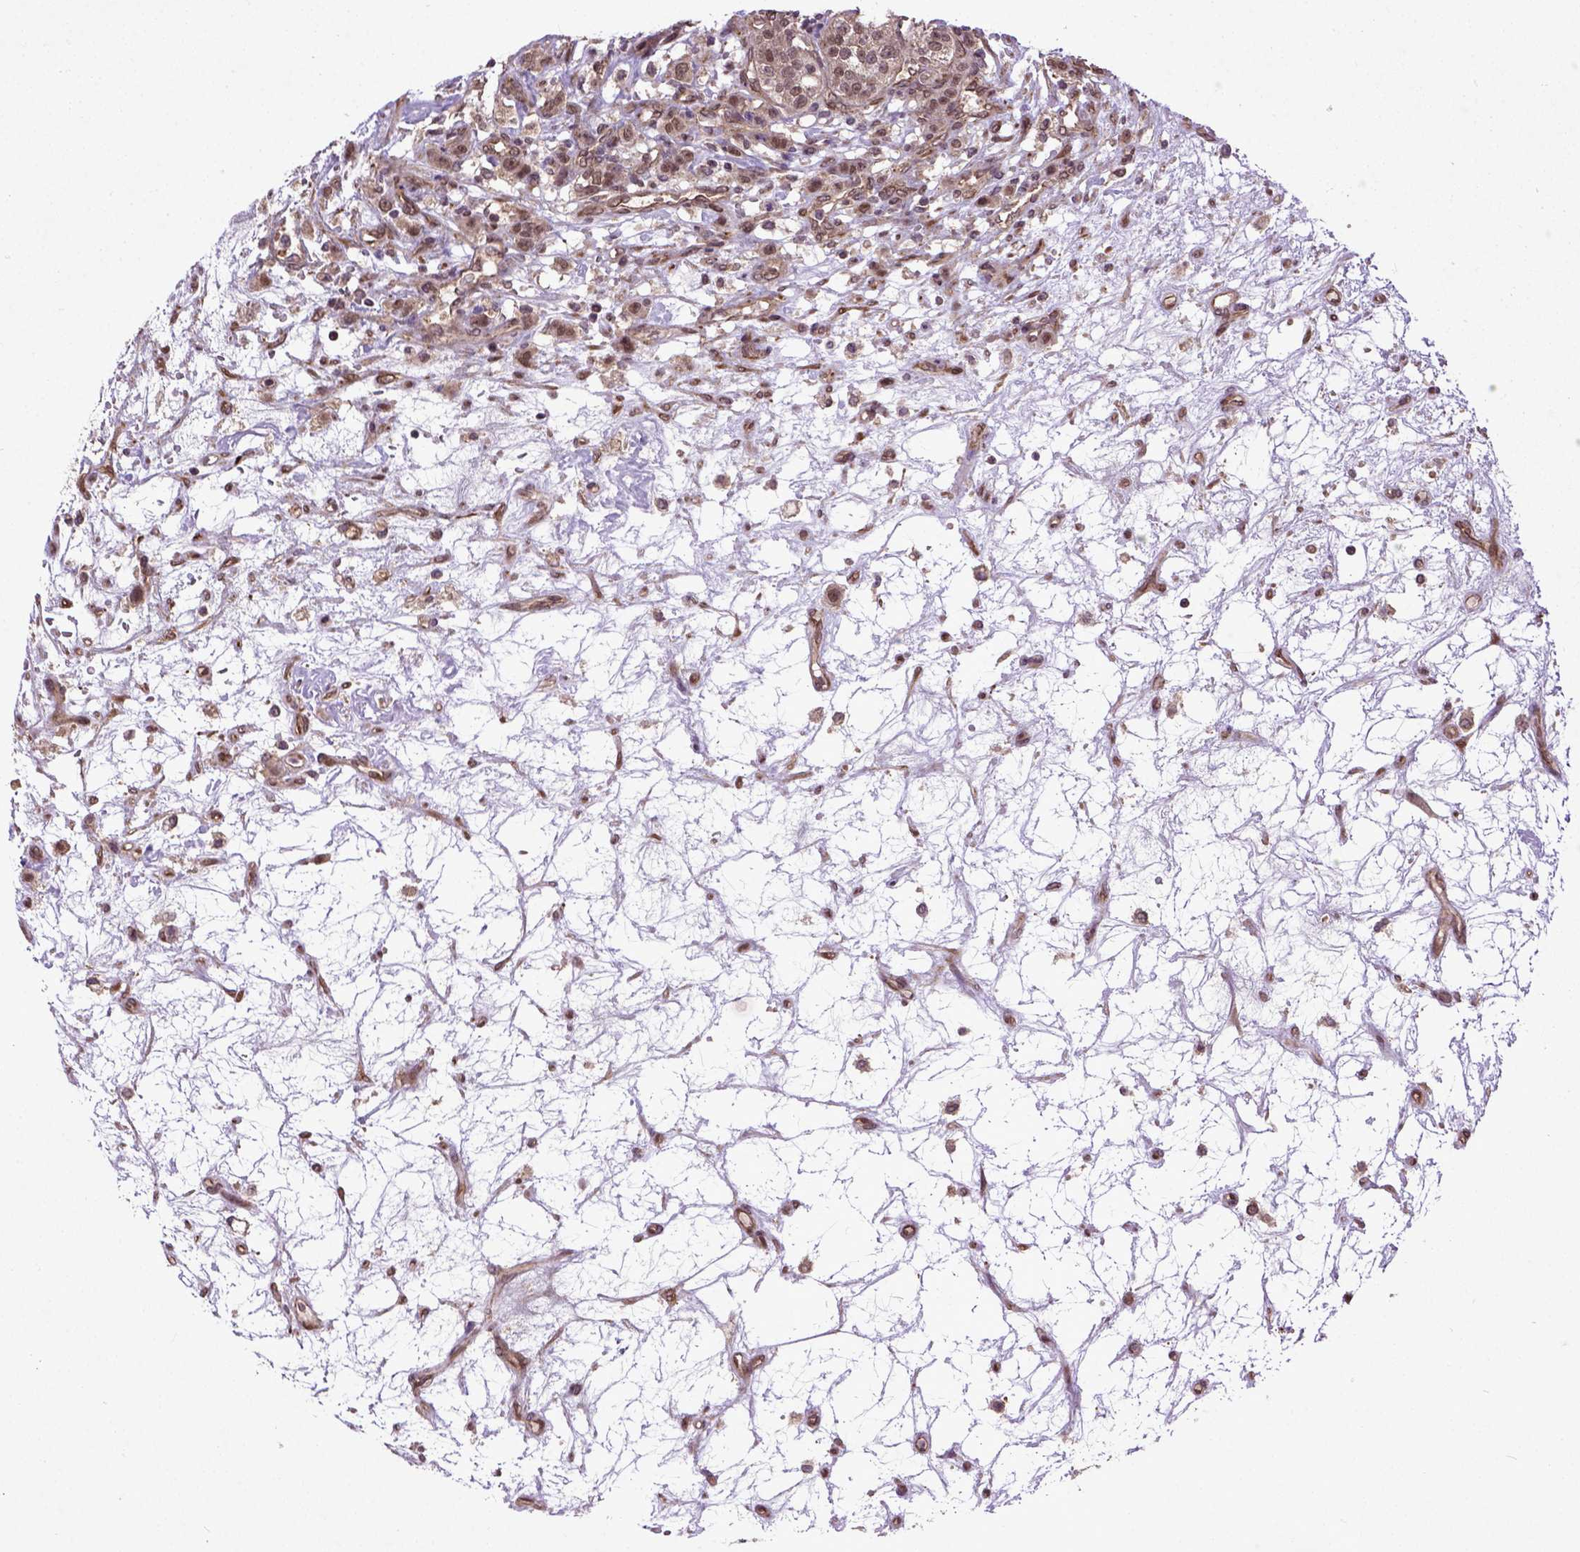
{"staining": {"intensity": "weak", "quantity": ">75%", "location": "cytoplasmic/membranous,nuclear"}, "tissue": "renal cancer", "cell_type": "Tumor cells", "image_type": "cancer", "snomed": [{"axis": "morphology", "description": "Adenocarcinoma, NOS"}, {"axis": "topography", "description": "Kidney"}], "caption": "IHC image of renal cancer stained for a protein (brown), which demonstrates low levels of weak cytoplasmic/membranous and nuclear positivity in about >75% of tumor cells.", "gene": "UBA3", "patient": {"sex": "female", "age": 63}}